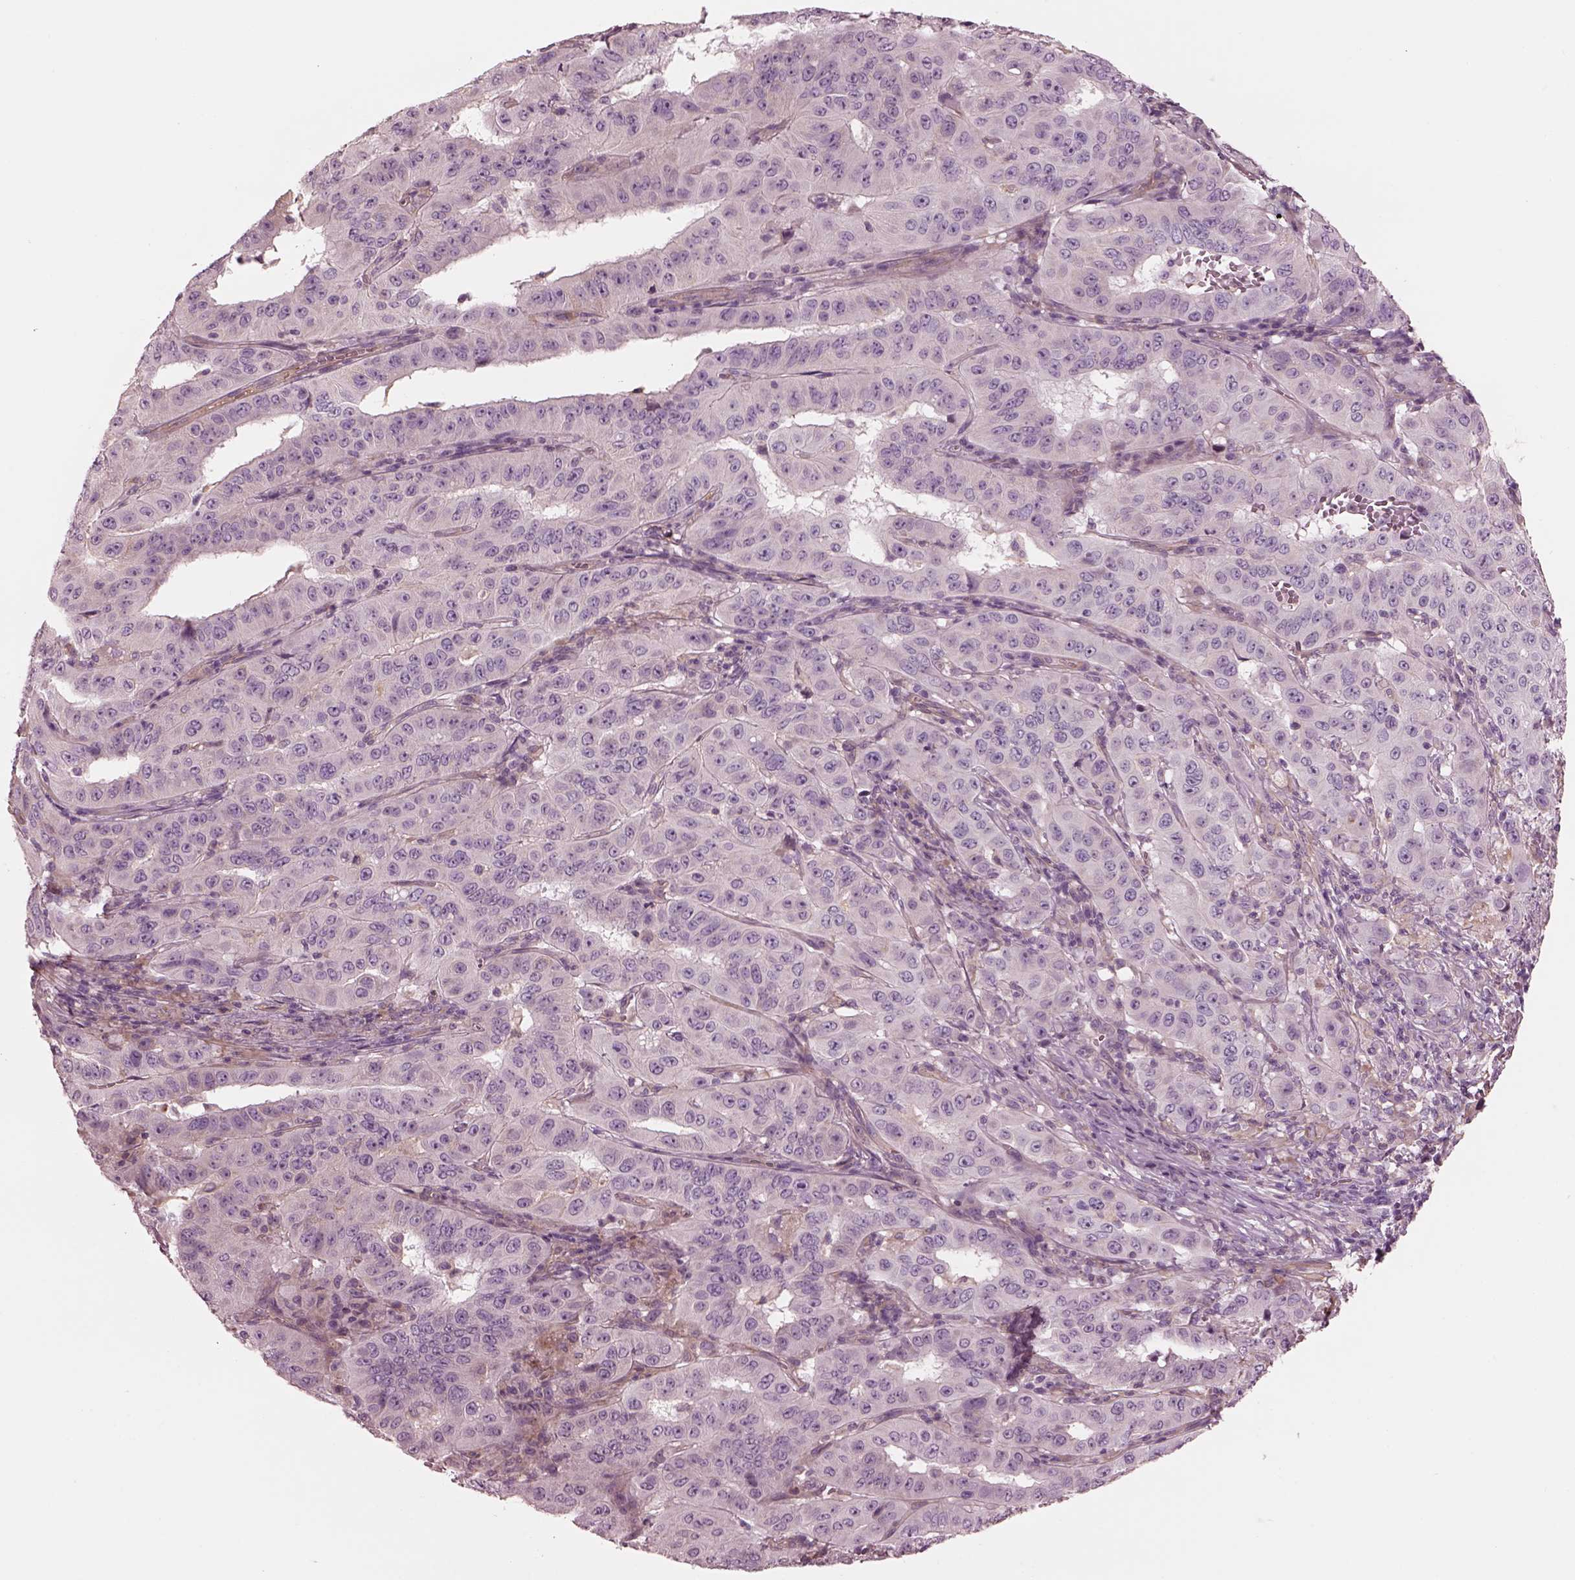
{"staining": {"intensity": "negative", "quantity": "none", "location": "none"}, "tissue": "pancreatic cancer", "cell_type": "Tumor cells", "image_type": "cancer", "snomed": [{"axis": "morphology", "description": "Adenocarcinoma, NOS"}, {"axis": "topography", "description": "Pancreas"}], "caption": "This is an IHC photomicrograph of pancreatic cancer. There is no staining in tumor cells.", "gene": "ELAPOR1", "patient": {"sex": "male", "age": 63}}